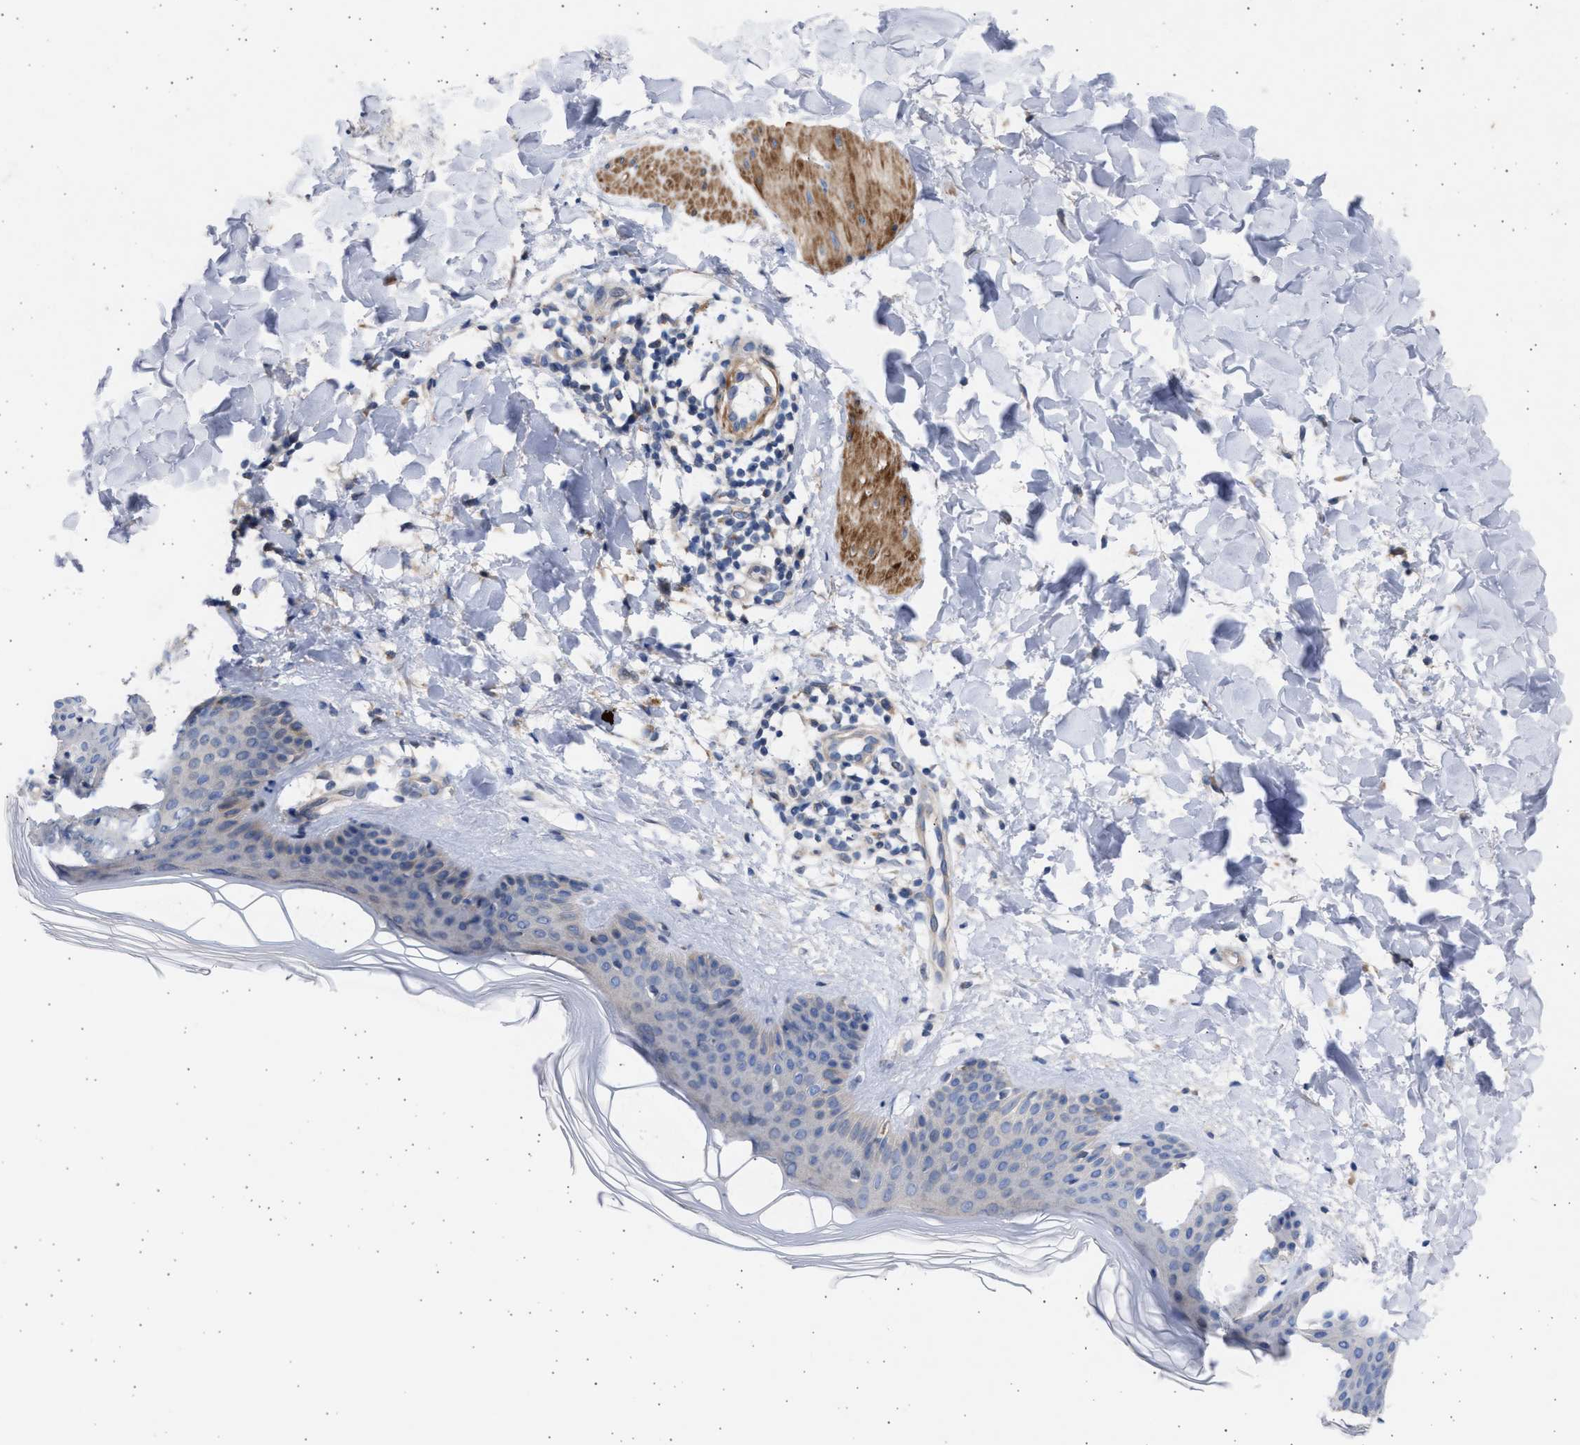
{"staining": {"intensity": "negative", "quantity": "none", "location": "none"}, "tissue": "skin", "cell_type": "Fibroblasts", "image_type": "normal", "snomed": [{"axis": "morphology", "description": "Normal tissue, NOS"}, {"axis": "morphology", "description": "Malignant melanoma, Metastatic site"}, {"axis": "topography", "description": "Skin"}], "caption": "DAB (3,3'-diaminobenzidine) immunohistochemical staining of benign human skin reveals no significant expression in fibroblasts.", "gene": "NBR1", "patient": {"sex": "male", "age": 41}}